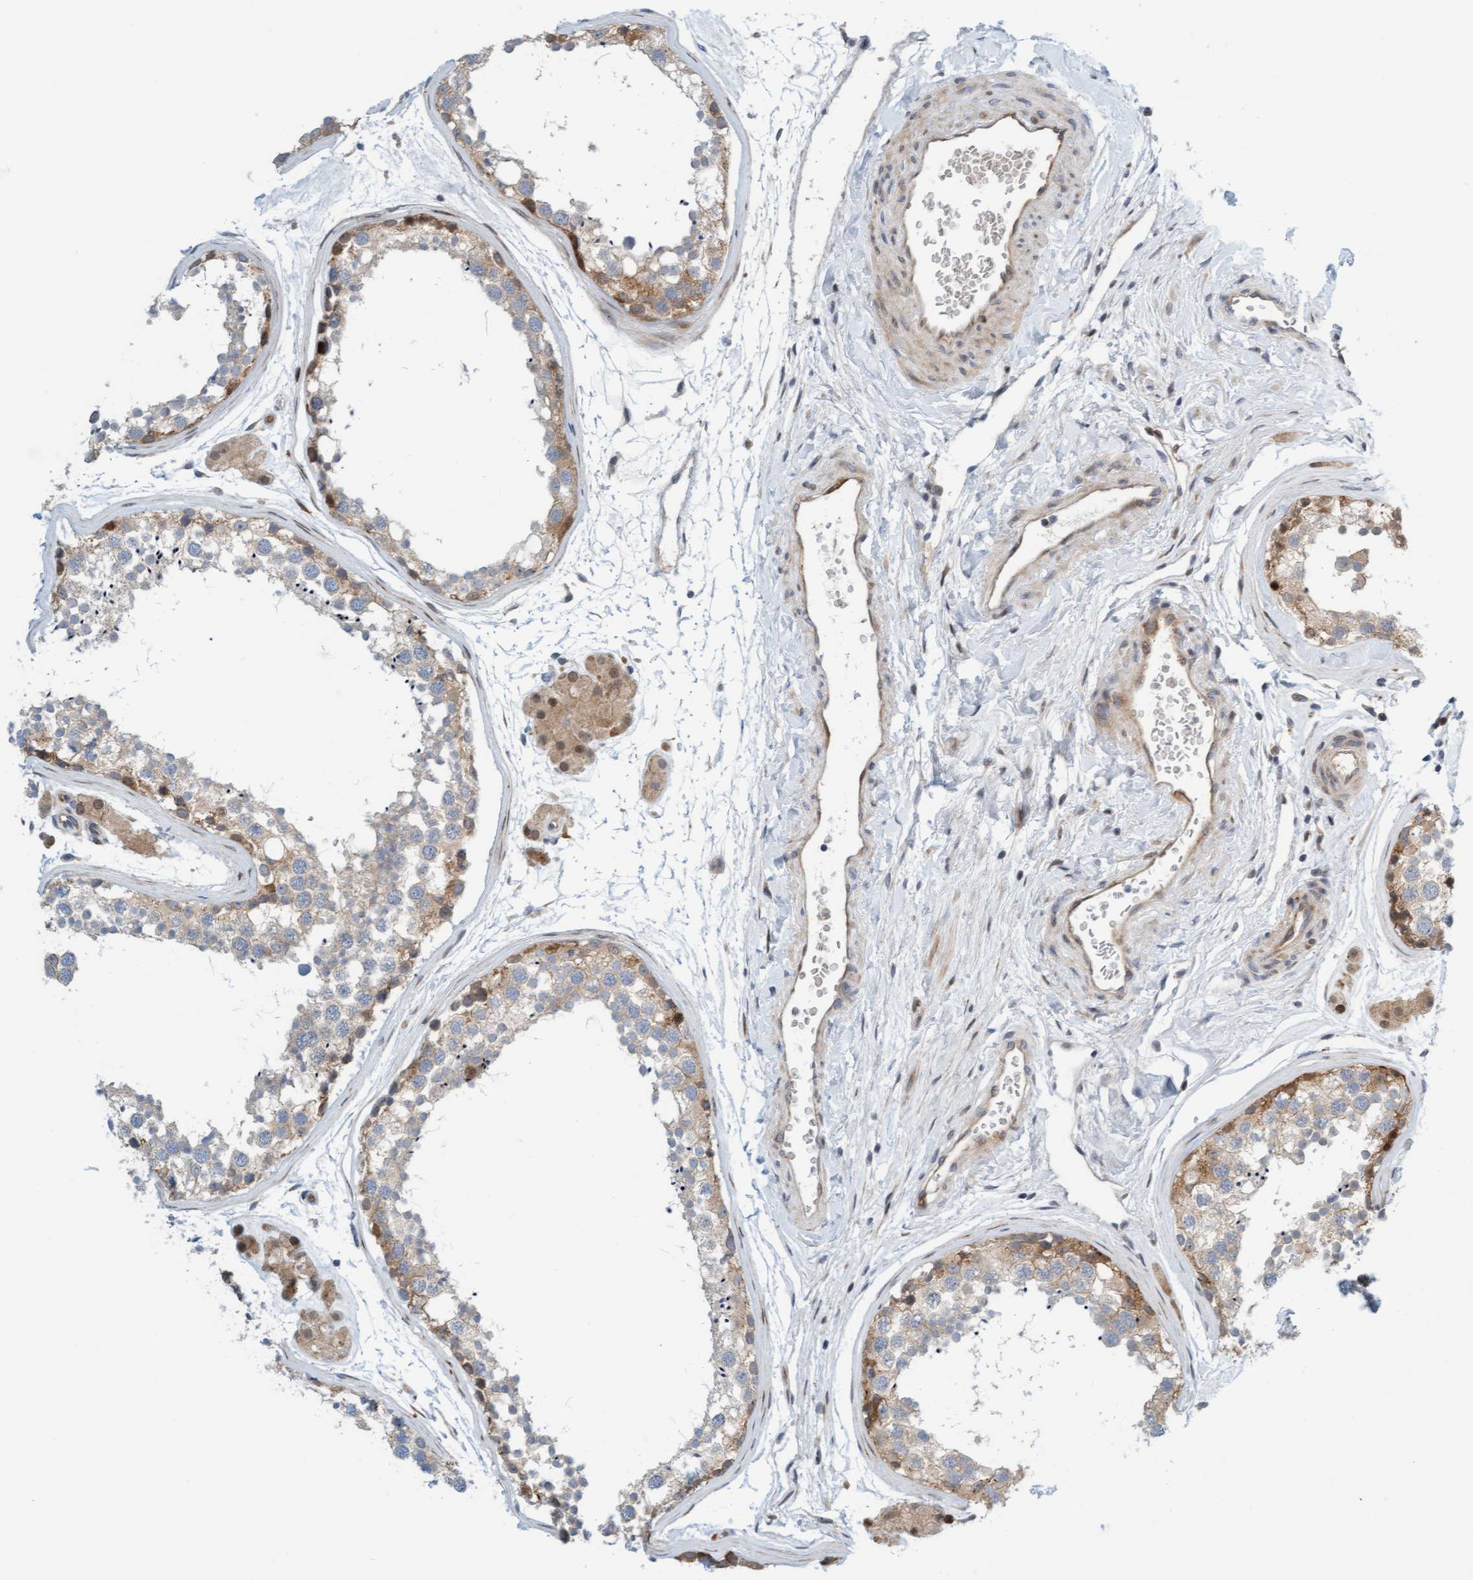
{"staining": {"intensity": "strong", "quantity": "<25%", "location": "cytoplasmic/membranous"}, "tissue": "testis", "cell_type": "Cells in seminiferous ducts", "image_type": "normal", "snomed": [{"axis": "morphology", "description": "Normal tissue, NOS"}, {"axis": "topography", "description": "Testis"}], "caption": "About <25% of cells in seminiferous ducts in normal human testis show strong cytoplasmic/membranous protein positivity as visualized by brown immunohistochemical staining.", "gene": "EIF4EBP1", "patient": {"sex": "male", "age": 56}}